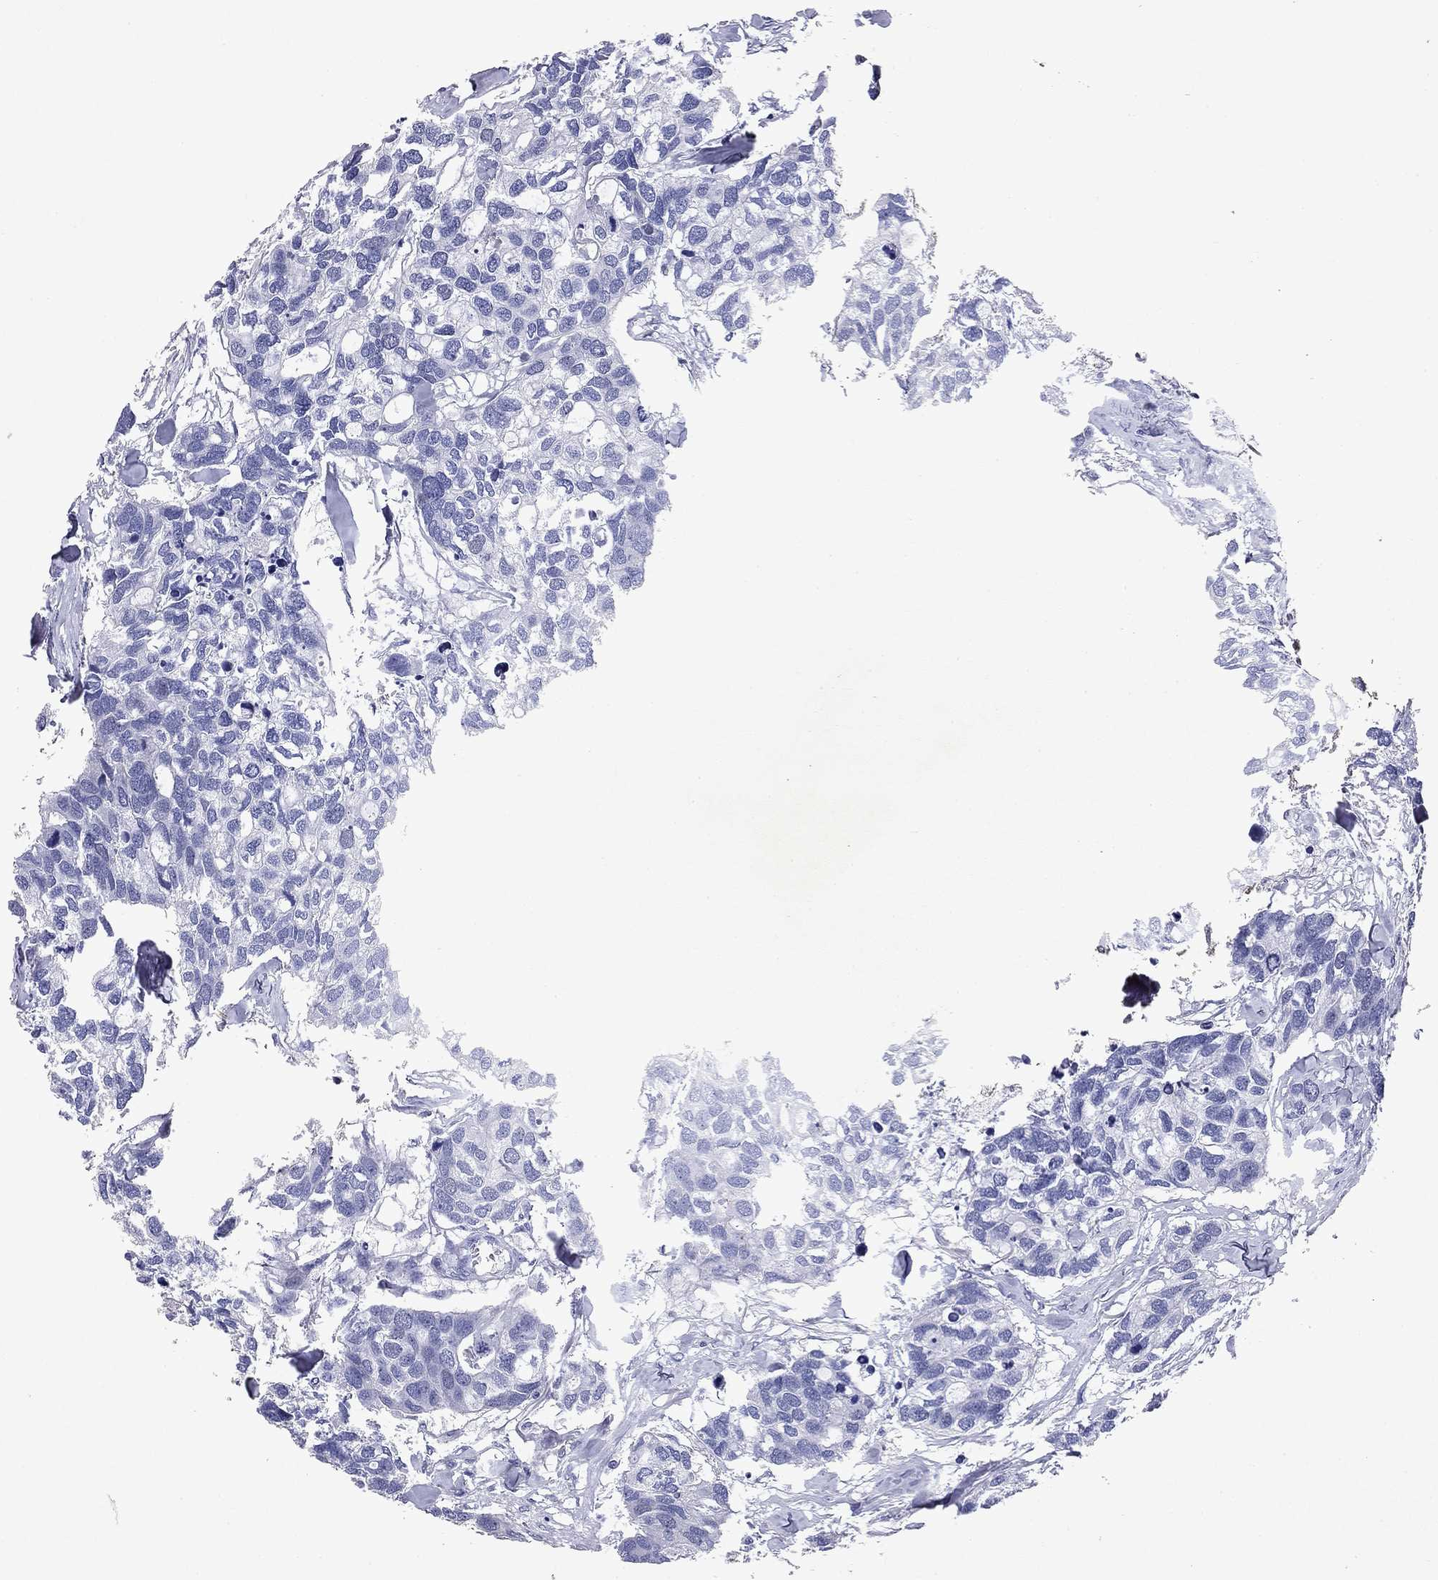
{"staining": {"intensity": "negative", "quantity": "none", "location": "none"}, "tissue": "breast cancer", "cell_type": "Tumor cells", "image_type": "cancer", "snomed": [{"axis": "morphology", "description": "Duct carcinoma"}, {"axis": "topography", "description": "Breast"}], "caption": "IHC image of human infiltrating ductal carcinoma (breast) stained for a protein (brown), which demonstrates no staining in tumor cells.", "gene": "GZMK", "patient": {"sex": "female", "age": 83}}